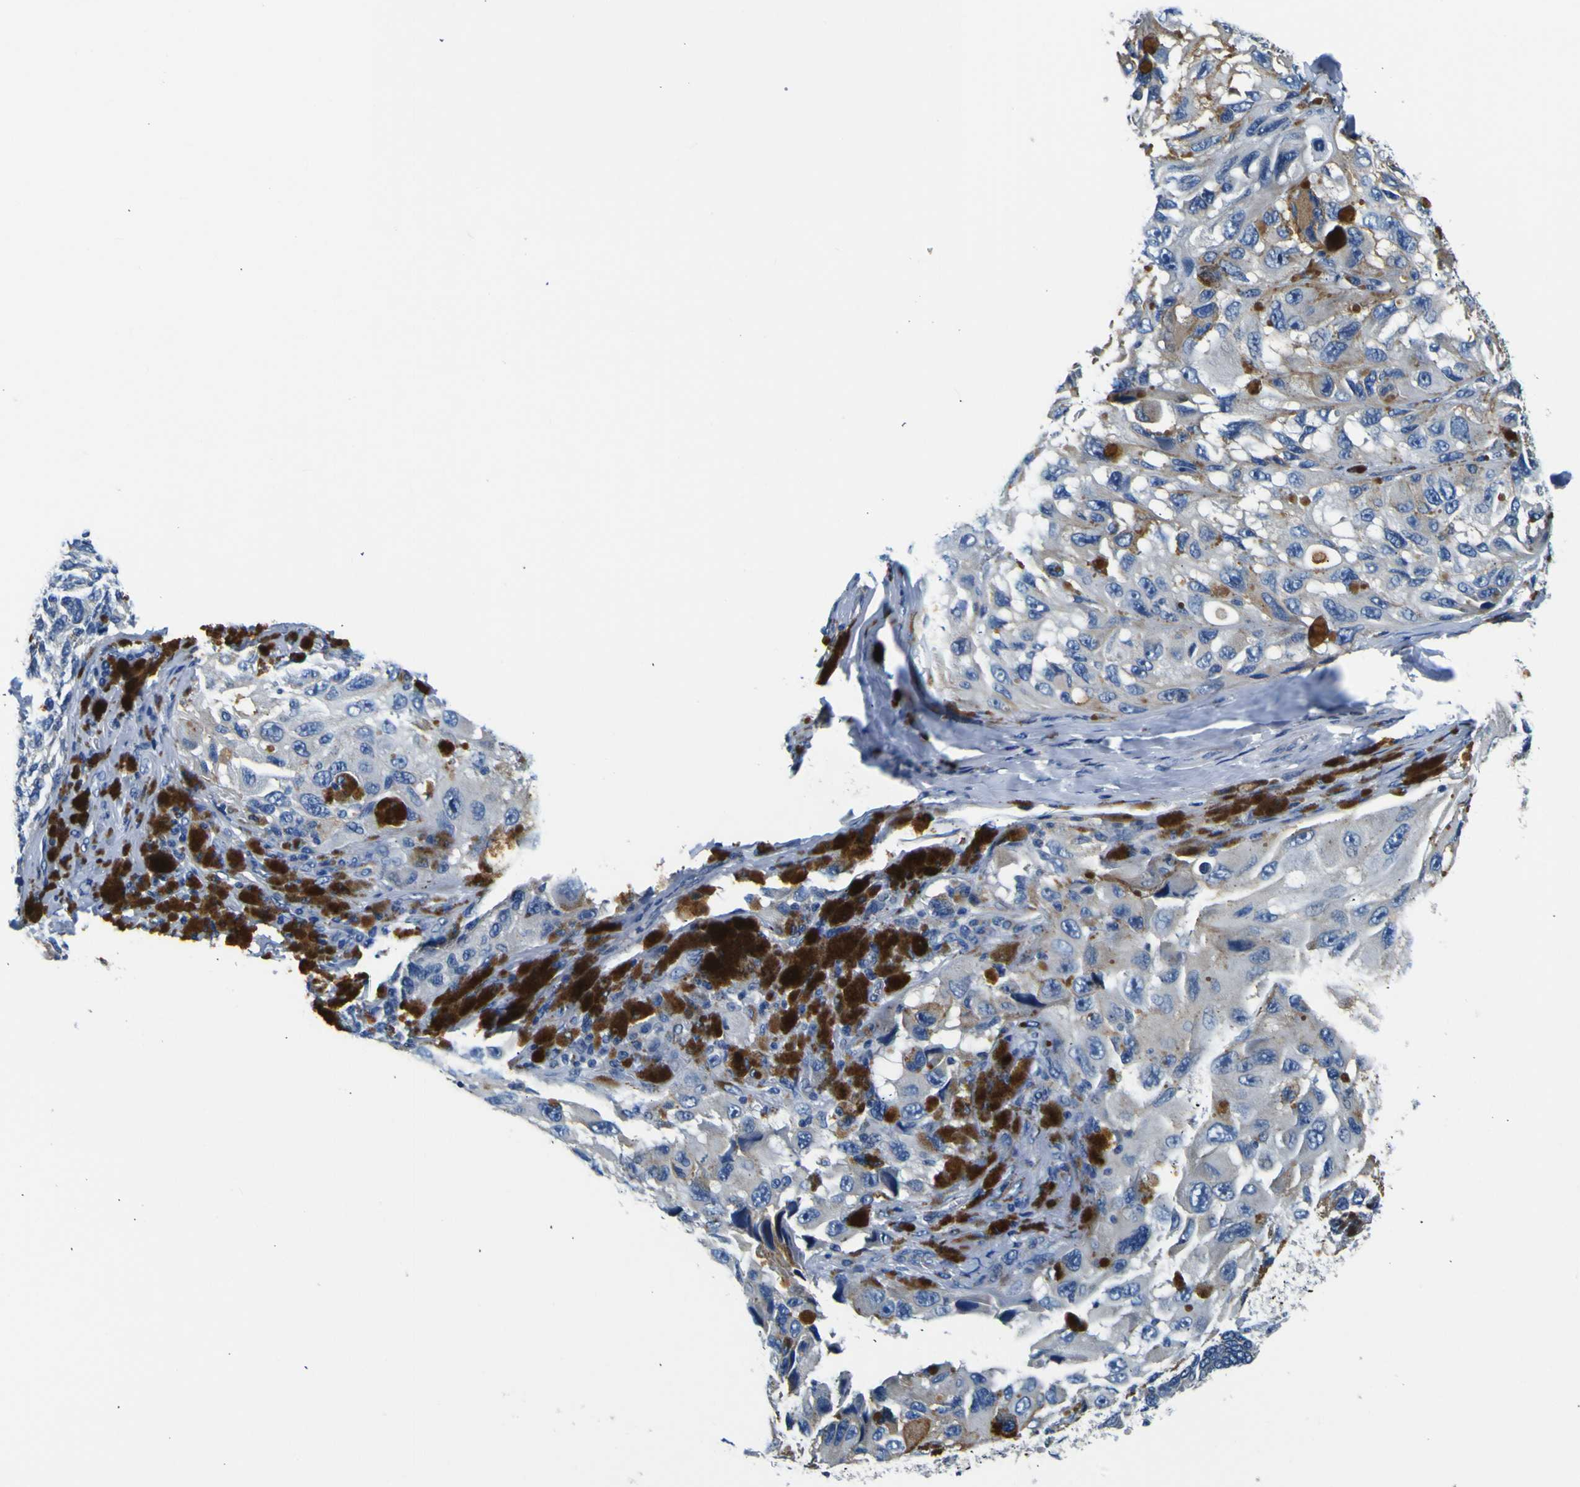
{"staining": {"intensity": "negative", "quantity": "none", "location": "none"}, "tissue": "melanoma", "cell_type": "Tumor cells", "image_type": "cancer", "snomed": [{"axis": "morphology", "description": "Malignant melanoma, NOS"}, {"axis": "topography", "description": "Skin"}], "caption": "The photomicrograph demonstrates no significant staining in tumor cells of malignant melanoma.", "gene": "ADGRA2", "patient": {"sex": "female", "age": 73}}